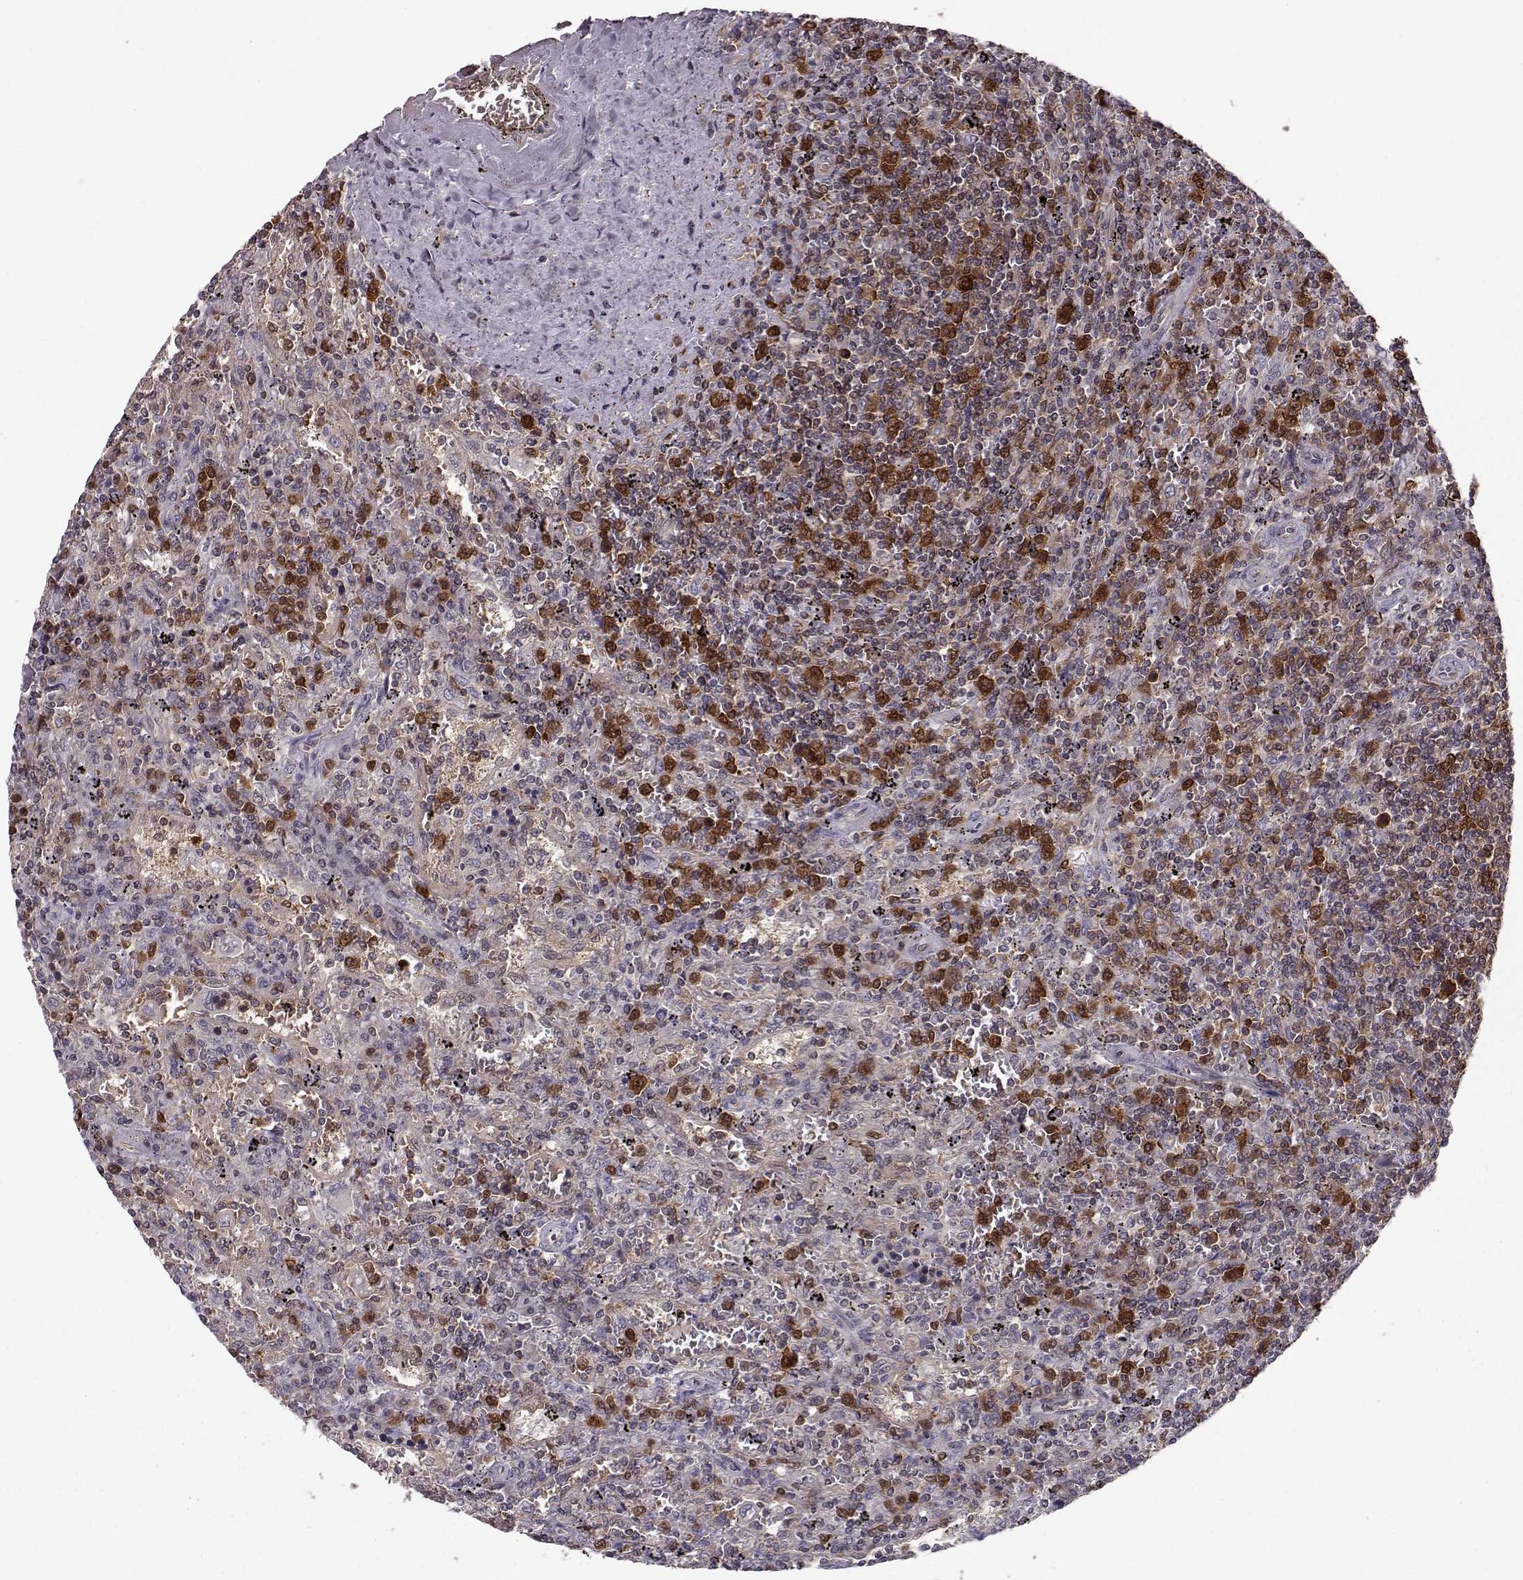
{"staining": {"intensity": "negative", "quantity": "none", "location": "none"}, "tissue": "lymphoma", "cell_type": "Tumor cells", "image_type": "cancer", "snomed": [{"axis": "morphology", "description": "Malignant lymphoma, non-Hodgkin's type, Low grade"}, {"axis": "topography", "description": "Spleen"}], "caption": "High power microscopy photomicrograph of an immunohistochemistry (IHC) image of lymphoma, revealing no significant positivity in tumor cells.", "gene": "RANBP1", "patient": {"sex": "male", "age": 62}}